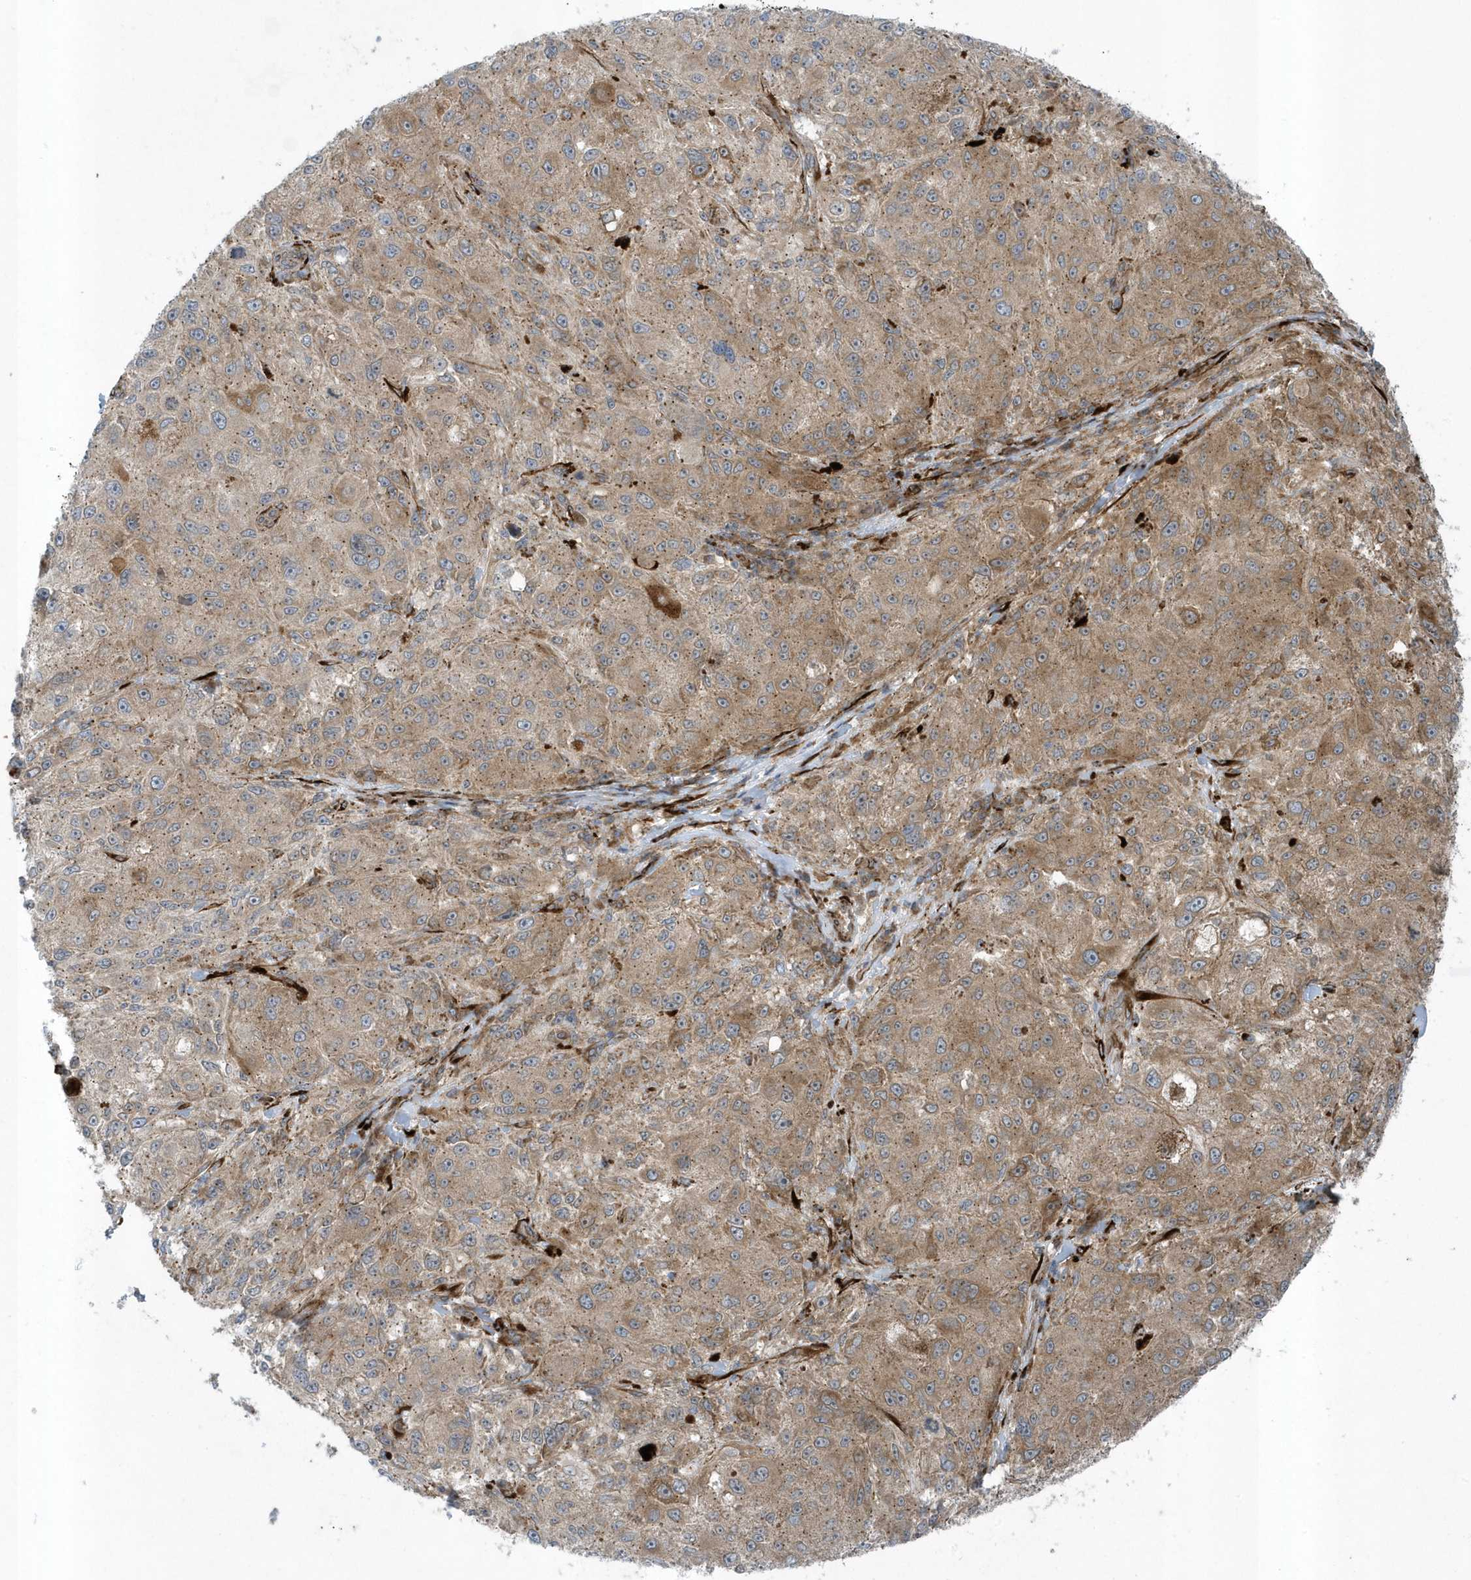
{"staining": {"intensity": "moderate", "quantity": ">75%", "location": "cytoplasmic/membranous"}, "tissue": "melanoma", "cell_type": "Tumor cells", "image_type": "cancer", "snomed": [{"axis": "morphology", "description": "Necrosis, NOS"}, {"axis": "morphology", "description": "Malignant melanoma, NOS"}, {"axis": "topography", "description": "Skin"}], "caption": "This photomicrograph displays immunohistochemistry staining of melanoma, with medium moderate cytoplasmic/membranous expression in approximately >75% of tumor cells.", "gene": "FAM98A", "patient": {"sex": "female", "age": 87}}